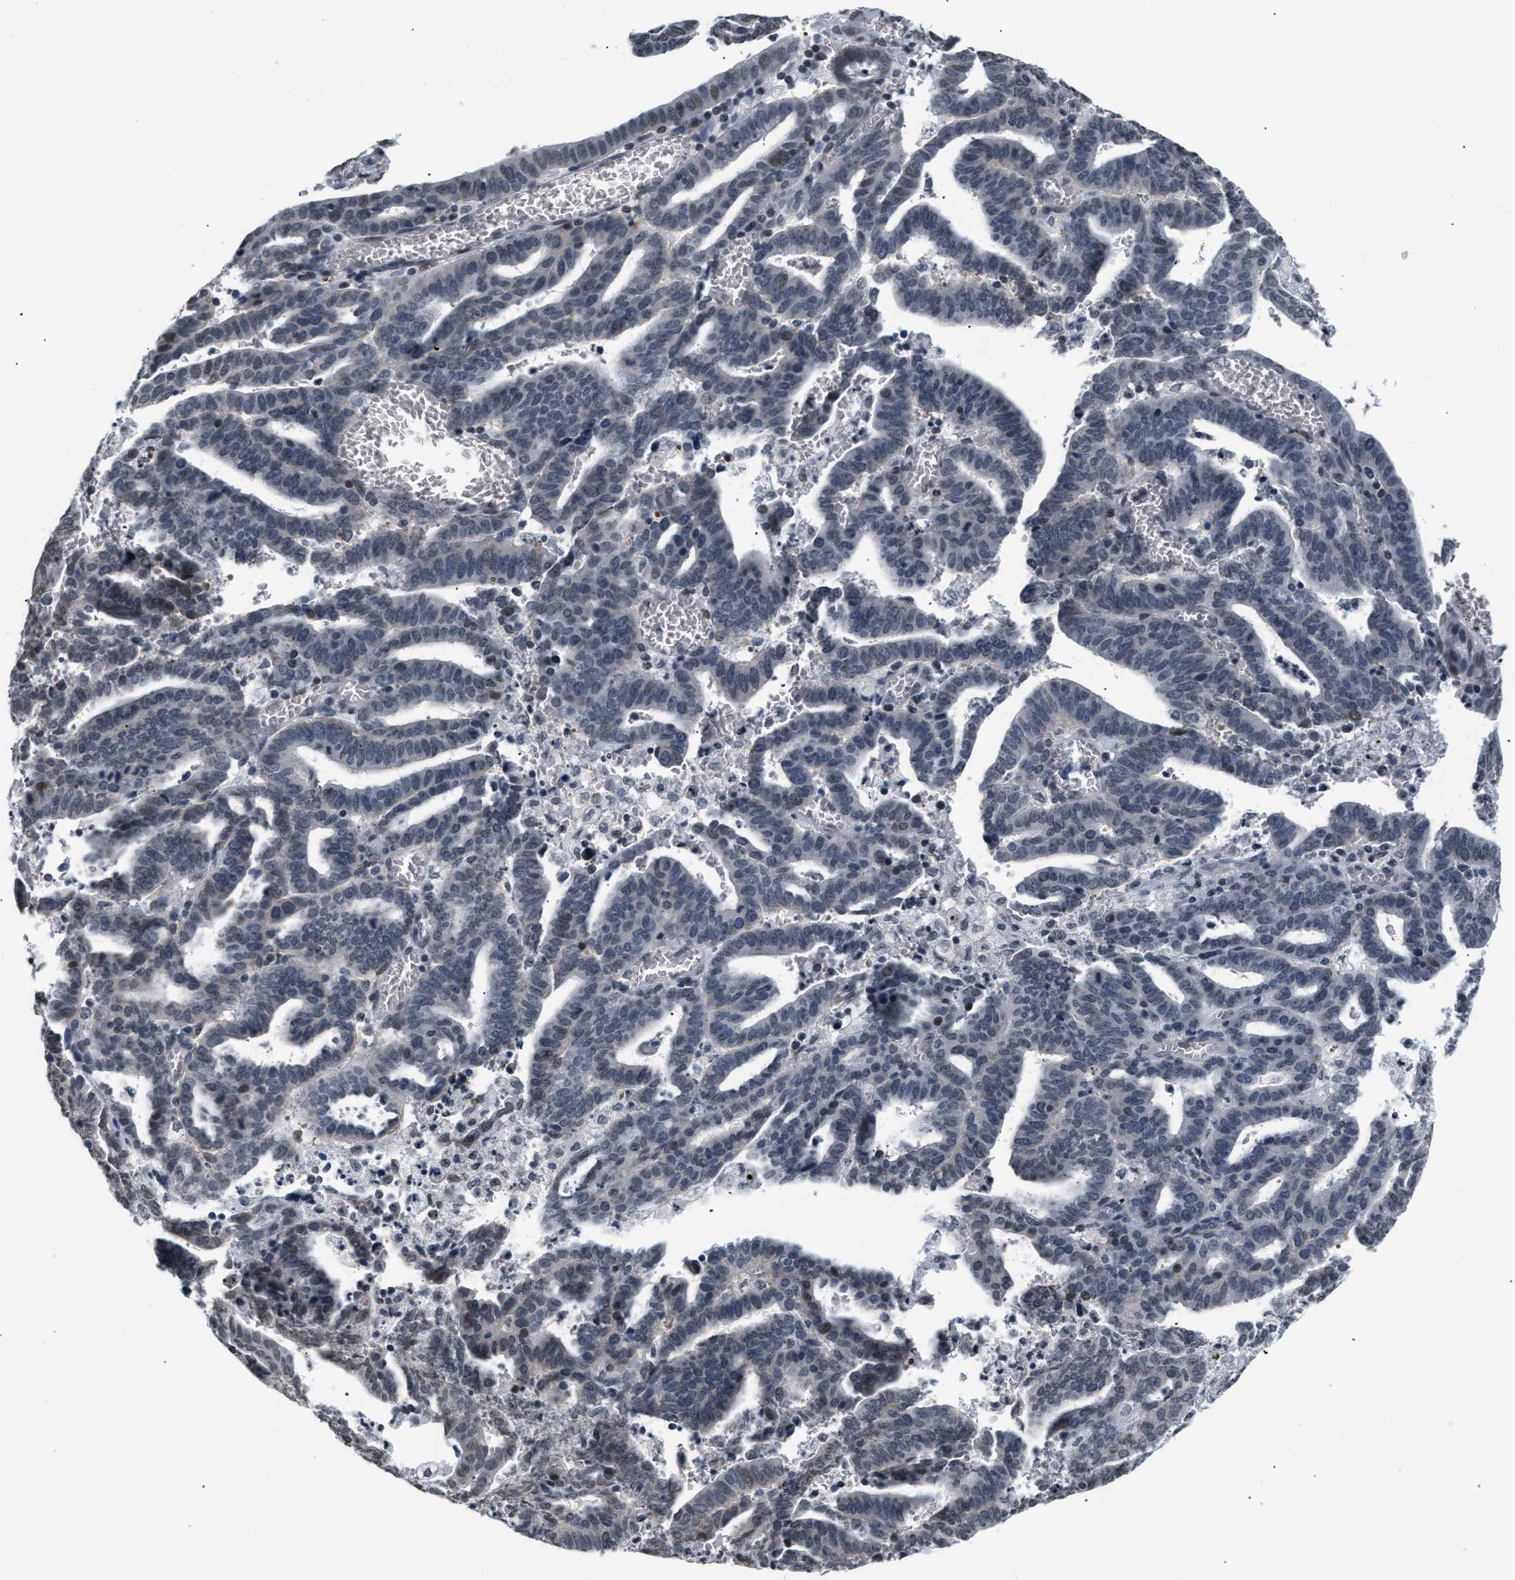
{"staining": {"intensity": "negative", "quantity": "none", "location": "none"}, "tissue": "endometrial cancer", "cell_type": "Tumor cells", "image_type": "cancer", "snomed": [{"axis": "morphology", "description": "Adenocarcinoma, NOS"}, {"axis": "topography", "description": "Uterus"}], "caption": "Immunohistochemistry (IHC) histopathology image of human adenocarcinoma (endometrial) stained for a protein (brown), which reveals no staining in tumor cells.", "gene": "RAF1", "patient": {"sex": "female", "age": 83}}